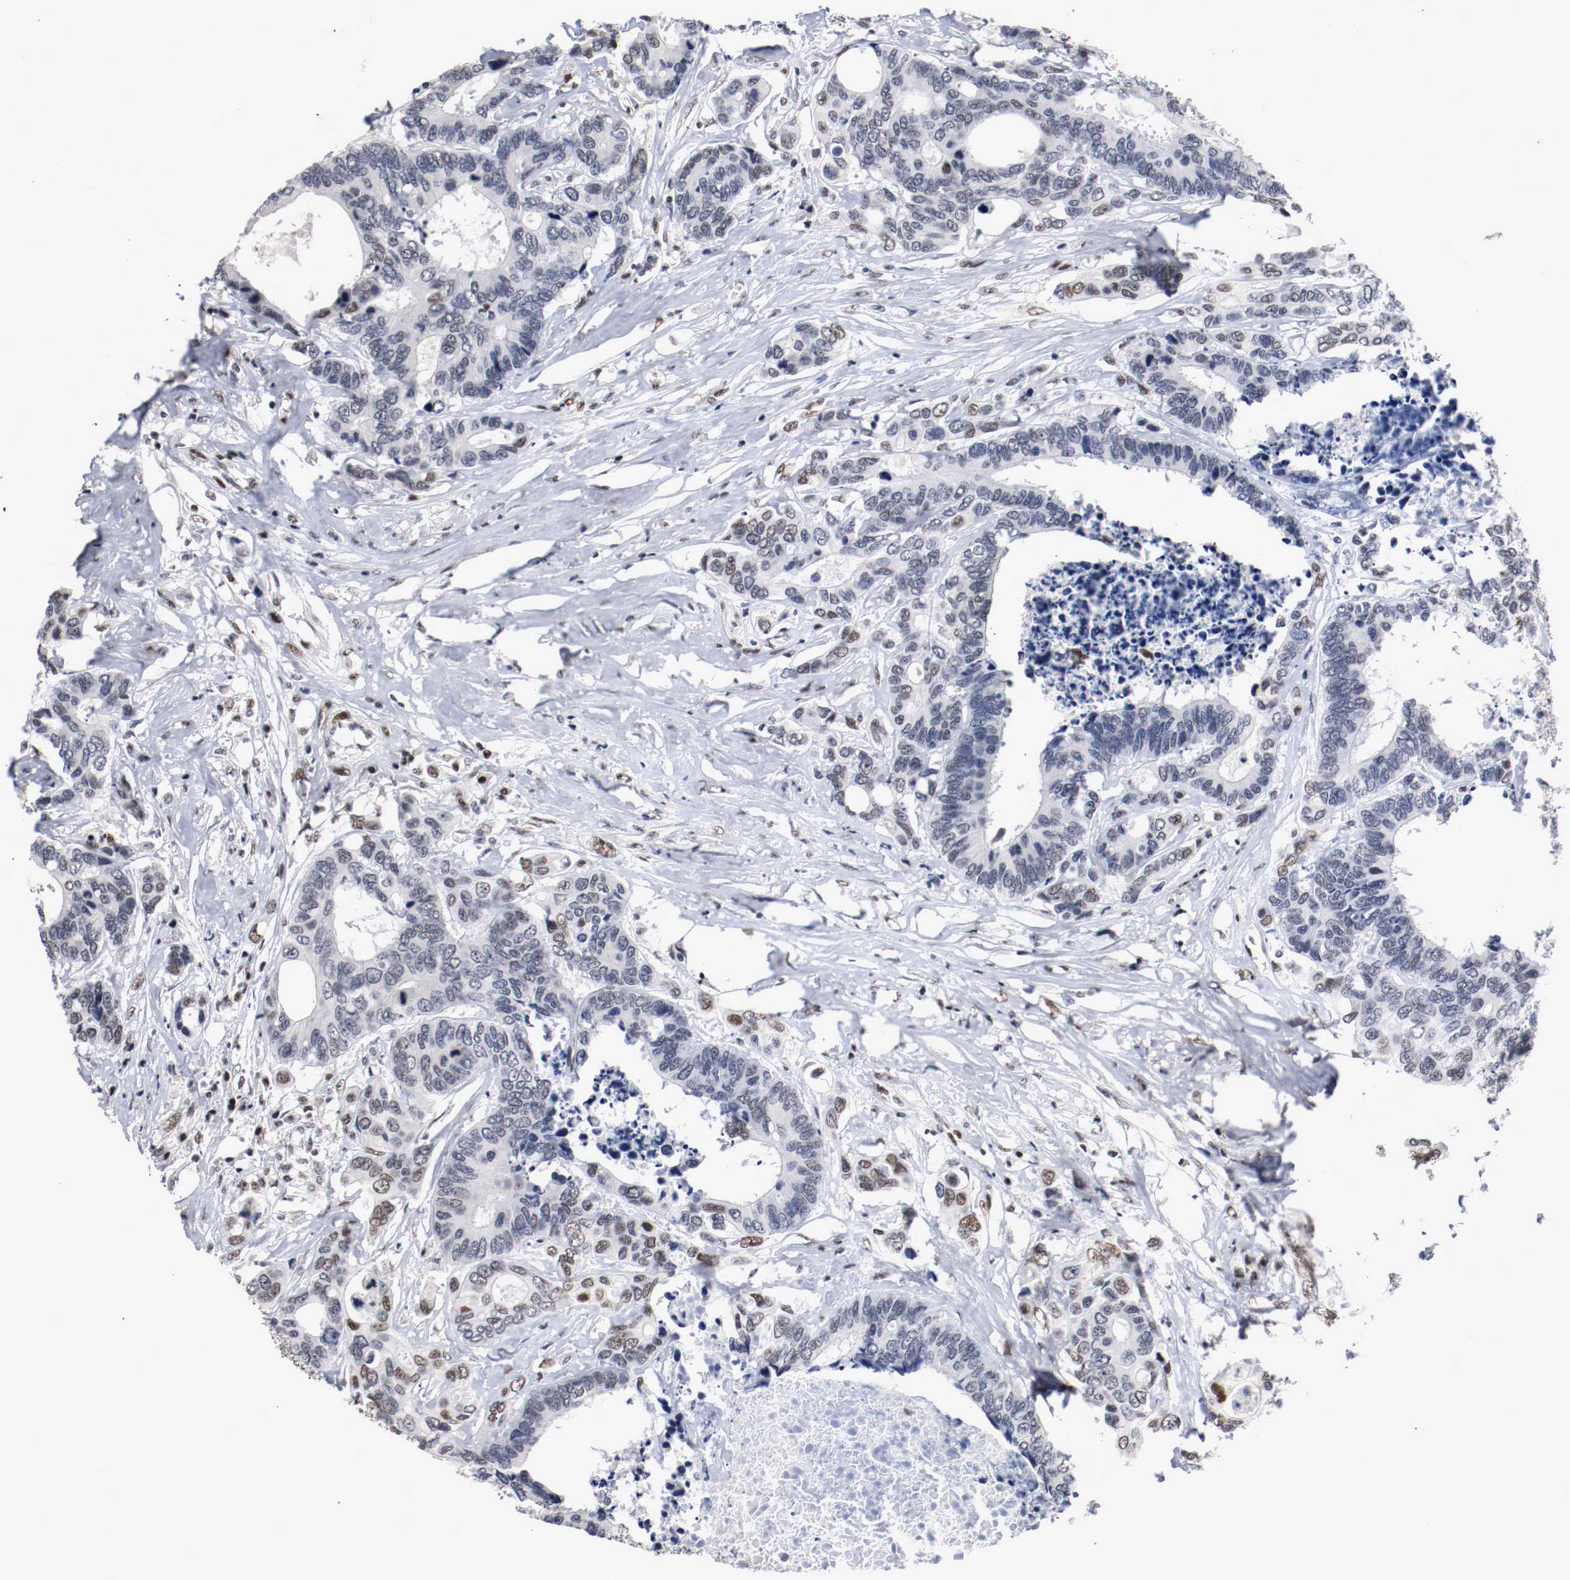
{"staining": {"intensity": "negative", "quantity": "none", "location": "none"}, "tissue": "colorectal cancer", "cell_type": "Tumor cells", "image_type": "cancer", "snomed": [{"axis": "morphology", "description": "Adenocarcinoma, NOS"}, {"axis": "topography", "description": "Rectum"}], "caption": "This image is of colorectal cancer stained with immunohistochemistry to label a protein in brown with the nuclei are counter-stained blue. There is no positivity in tumor cells.", "gene": "MEF2D", "patient": {"sex": "male", "age": 55}}